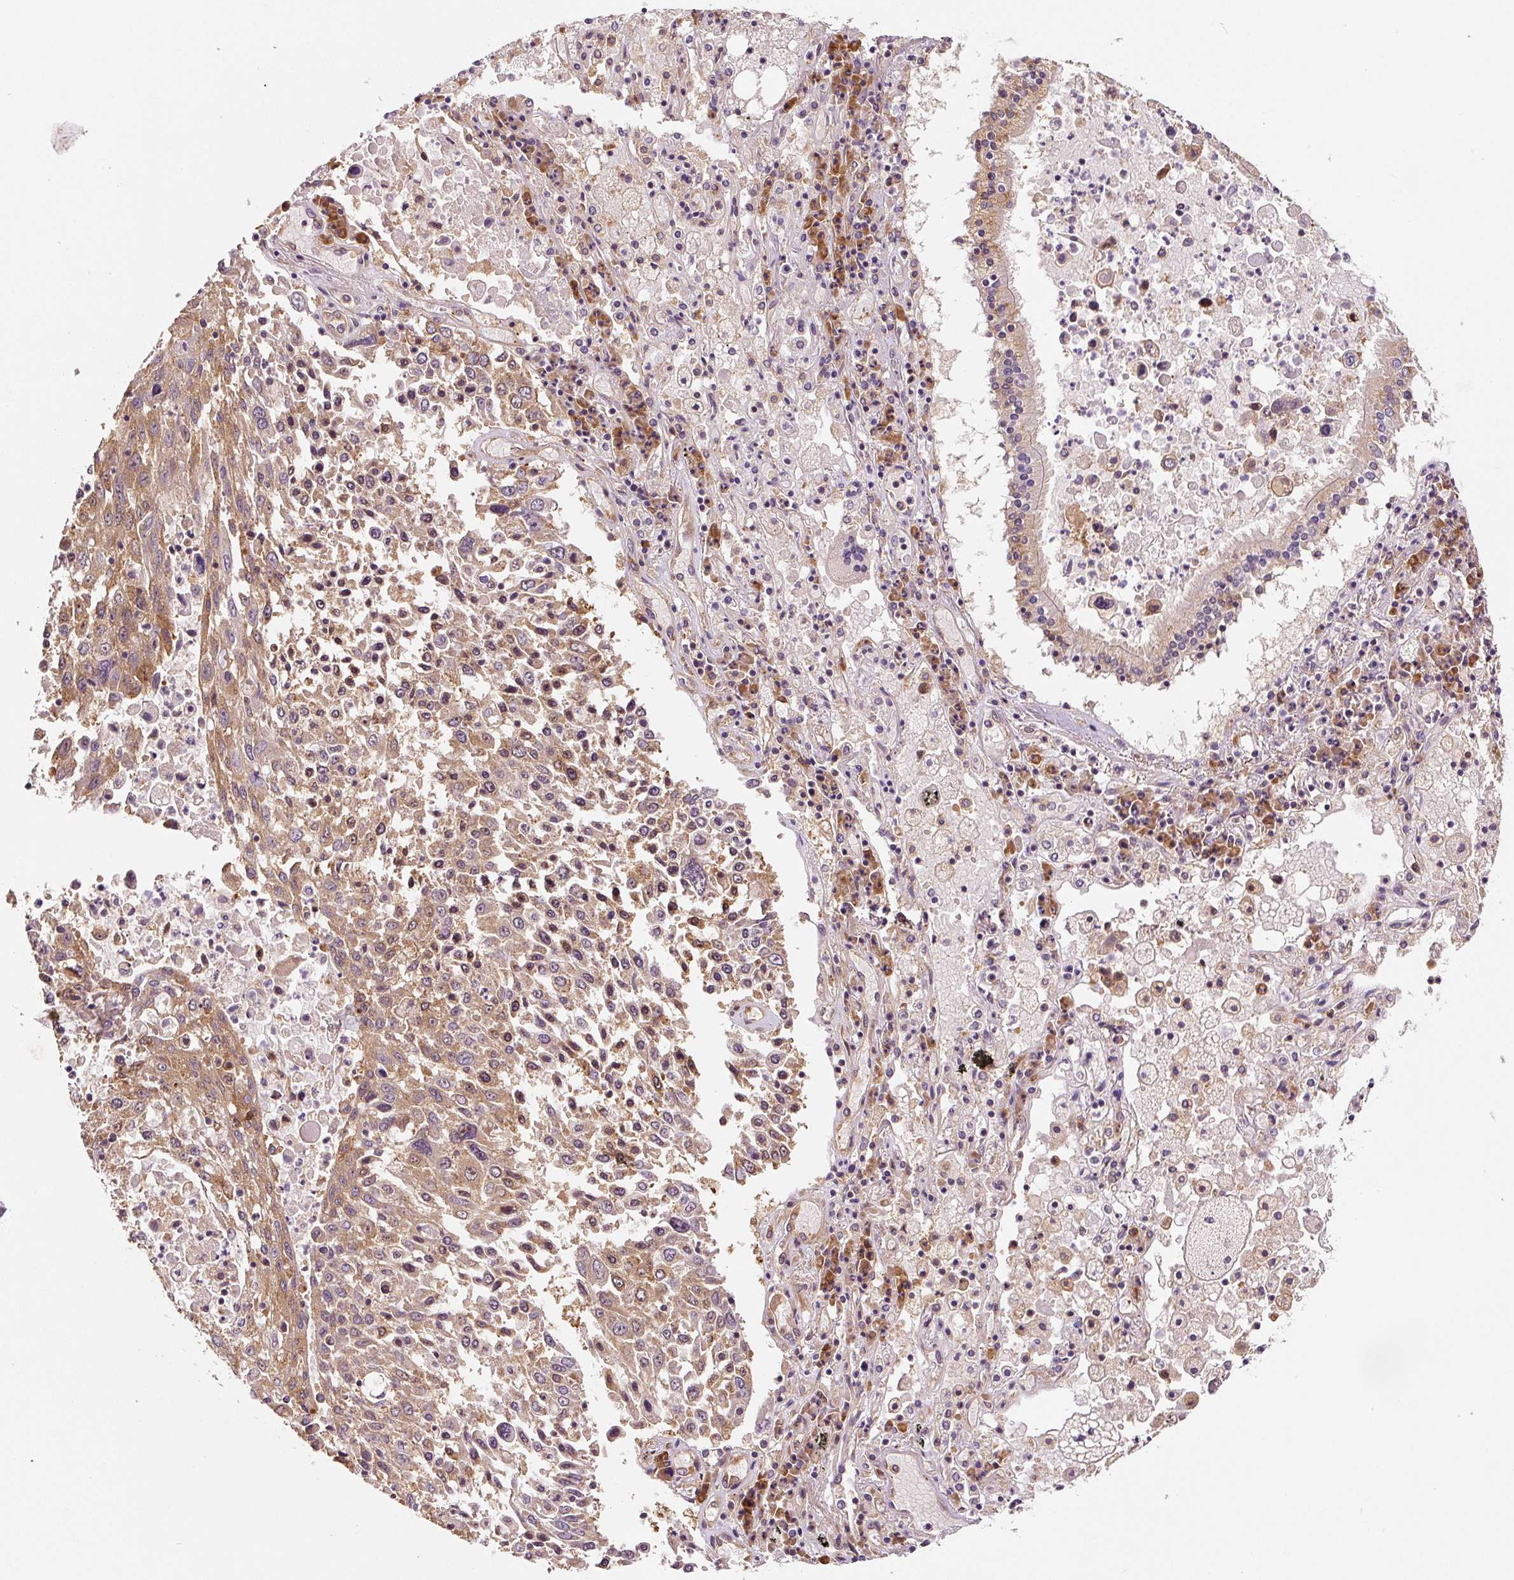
{"staining": {"intensity": "moderate", "quantity": ">75%", "location": "cytoplasmic/membranous"}, "tissue": "lung cancer", "cell_type": "Tumor cells", "image_type": "cancer", "snomed": [{"axis": "morphology", "description": "Squamous cell carcinoma, NOS"}, {"axis": "topography", "description": "Lung"}], "caption": "This photomicrograph demonstrates IHC staining of human lung cancer, with medium moderate cytoplasmic/membranous expression in approximately >75% of tumor cells.", "gene": "EIF2S2", "patient": {"sex": "male", "age": 65}}